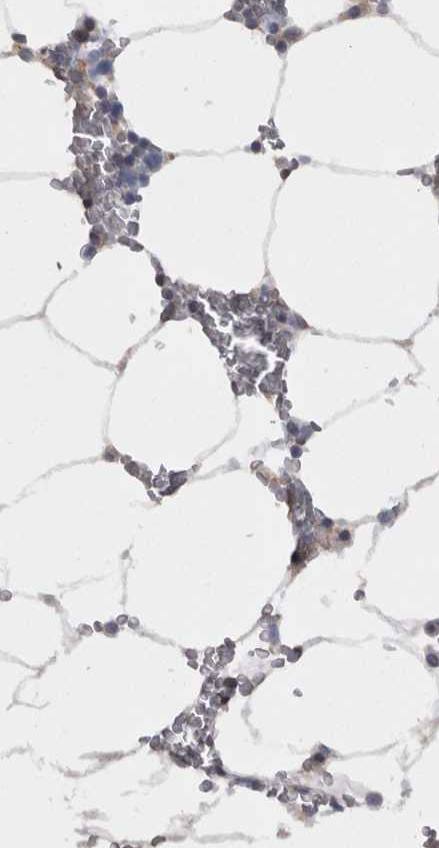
{"staining": {"intensity": "negative", "quantity": "none", "location": "none"}, "tissue": "bone marrow", "cell_type": "Hematopoietic cells", "image_type": "normal", "snomed": [{"axis": "morphology", "description": "Normal tissue, NOS"}, {"axis": "topography", "description": "Bone marrow"}], "caption": "Immunohistochemistry micrograph of benign bone marrow: bone marrow stained with DAB exhibits no significant protein staining in hematopoietic cells.", "gene": "CAMK2D", "patient": {"sex": "male", "age": 70}}